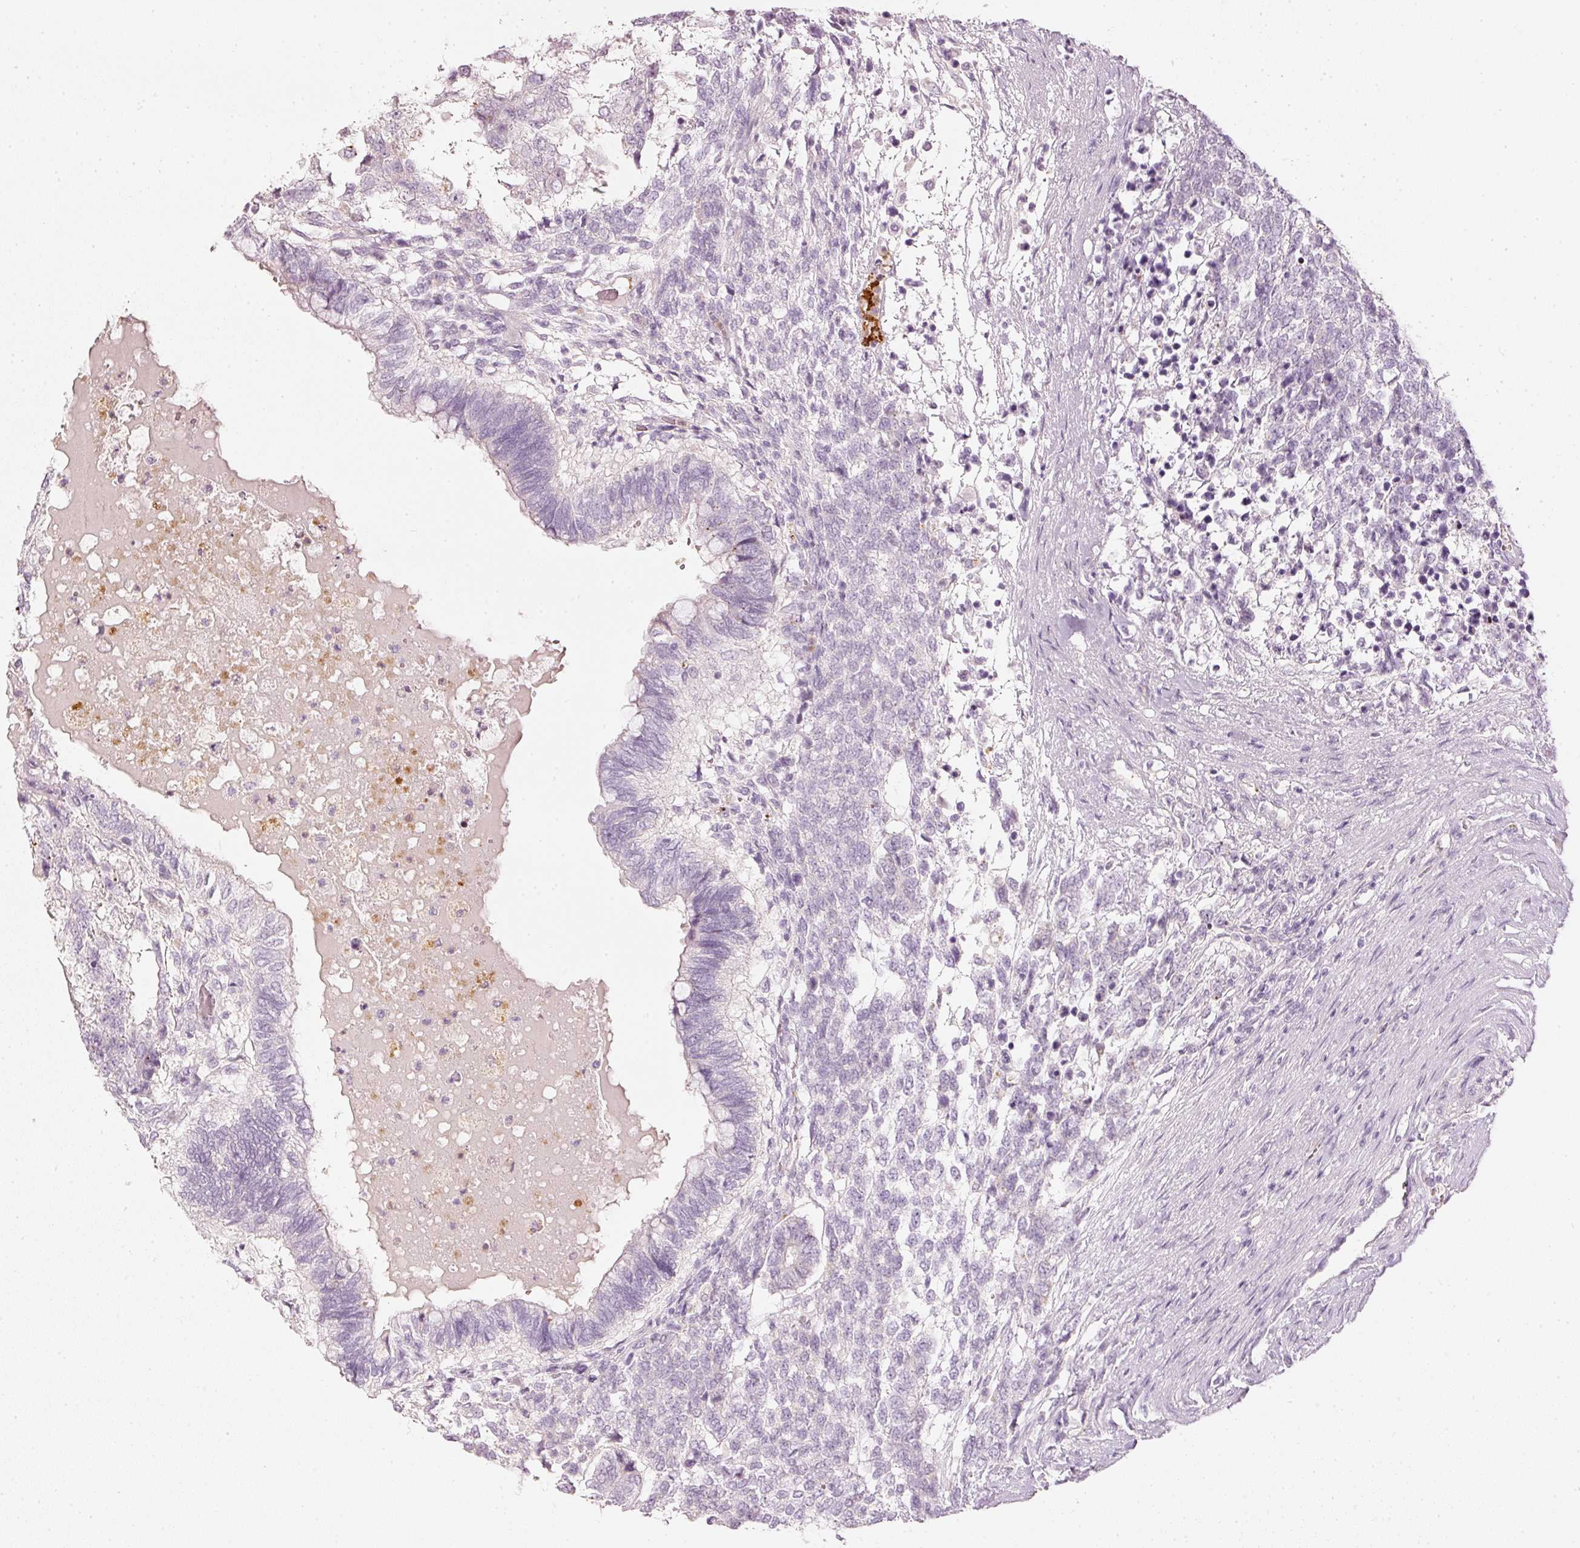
{"staining": {"intensity": "negative", "quantity": "none", "location": "none"}, "tissue": "testis cancer", "cell_type": "Tumor cells", "image_type": "cancer", "snomed": [{"axis": "morphology", "description": "Carcinoma, Embryonal, NOS"}, {"axis": "topography", "description": "Testis"}], "caption": "Immunohistochemistry (IHC) histopathology image of human testis cancer stained for a protein (brown), which reveals no positivity in tumor cells.", "gene": "LECT2", "patient": {"sex": "male", "age": 23}}